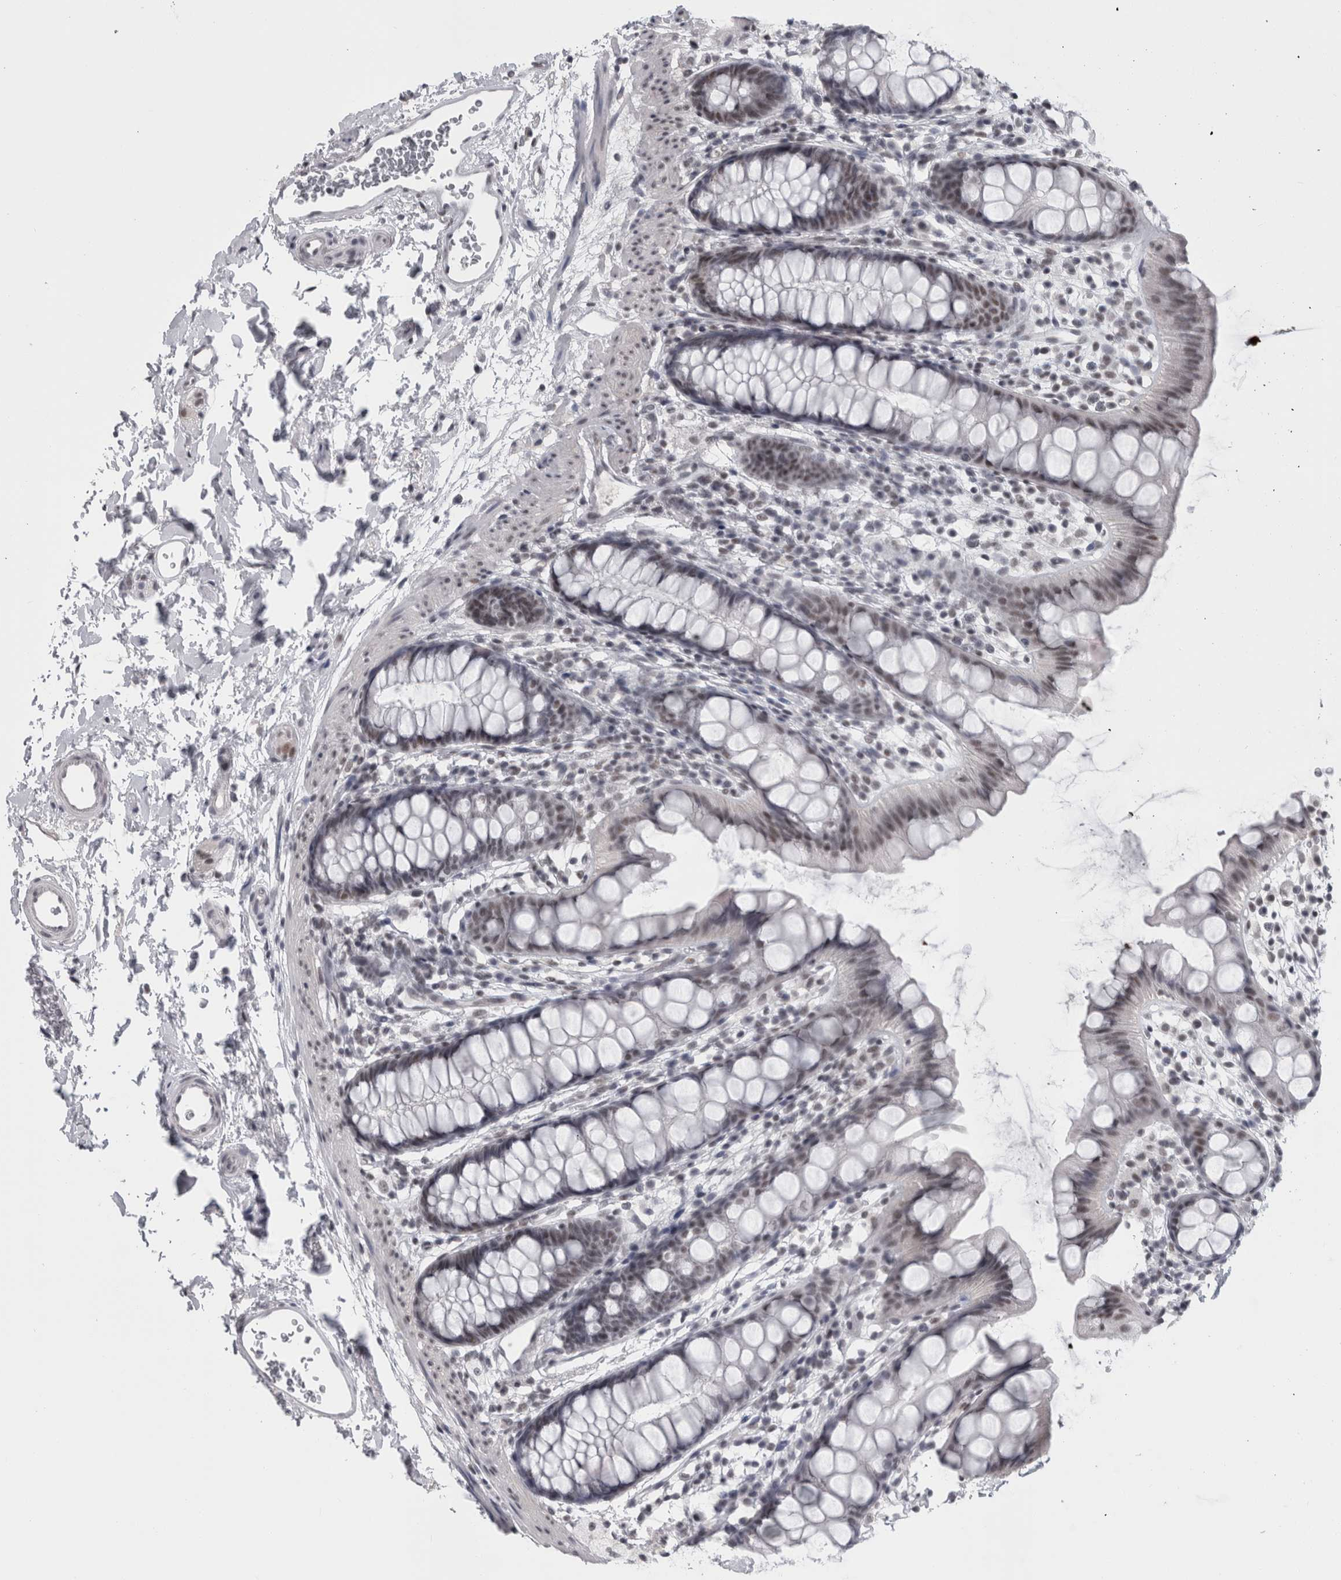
{"staining": {"intensity": "weak", "quantity": "25%-75%", "location": "nuclear"}, "tissue": "rectum", "cell_type": "Glandular cells", "image_type": "normal", "snomed": [{"axis": "morphology", "description": "Normal tissue, NOS"}, {"axis": "topography", "description": "Rectum"}], "caption": "A low amount of weak nuclear staining is seen in about 25%-75% of glandular cells in unremarkable rectum.", "gene": "ARID4B", "patient": {"sex": "female", "age": 65}}